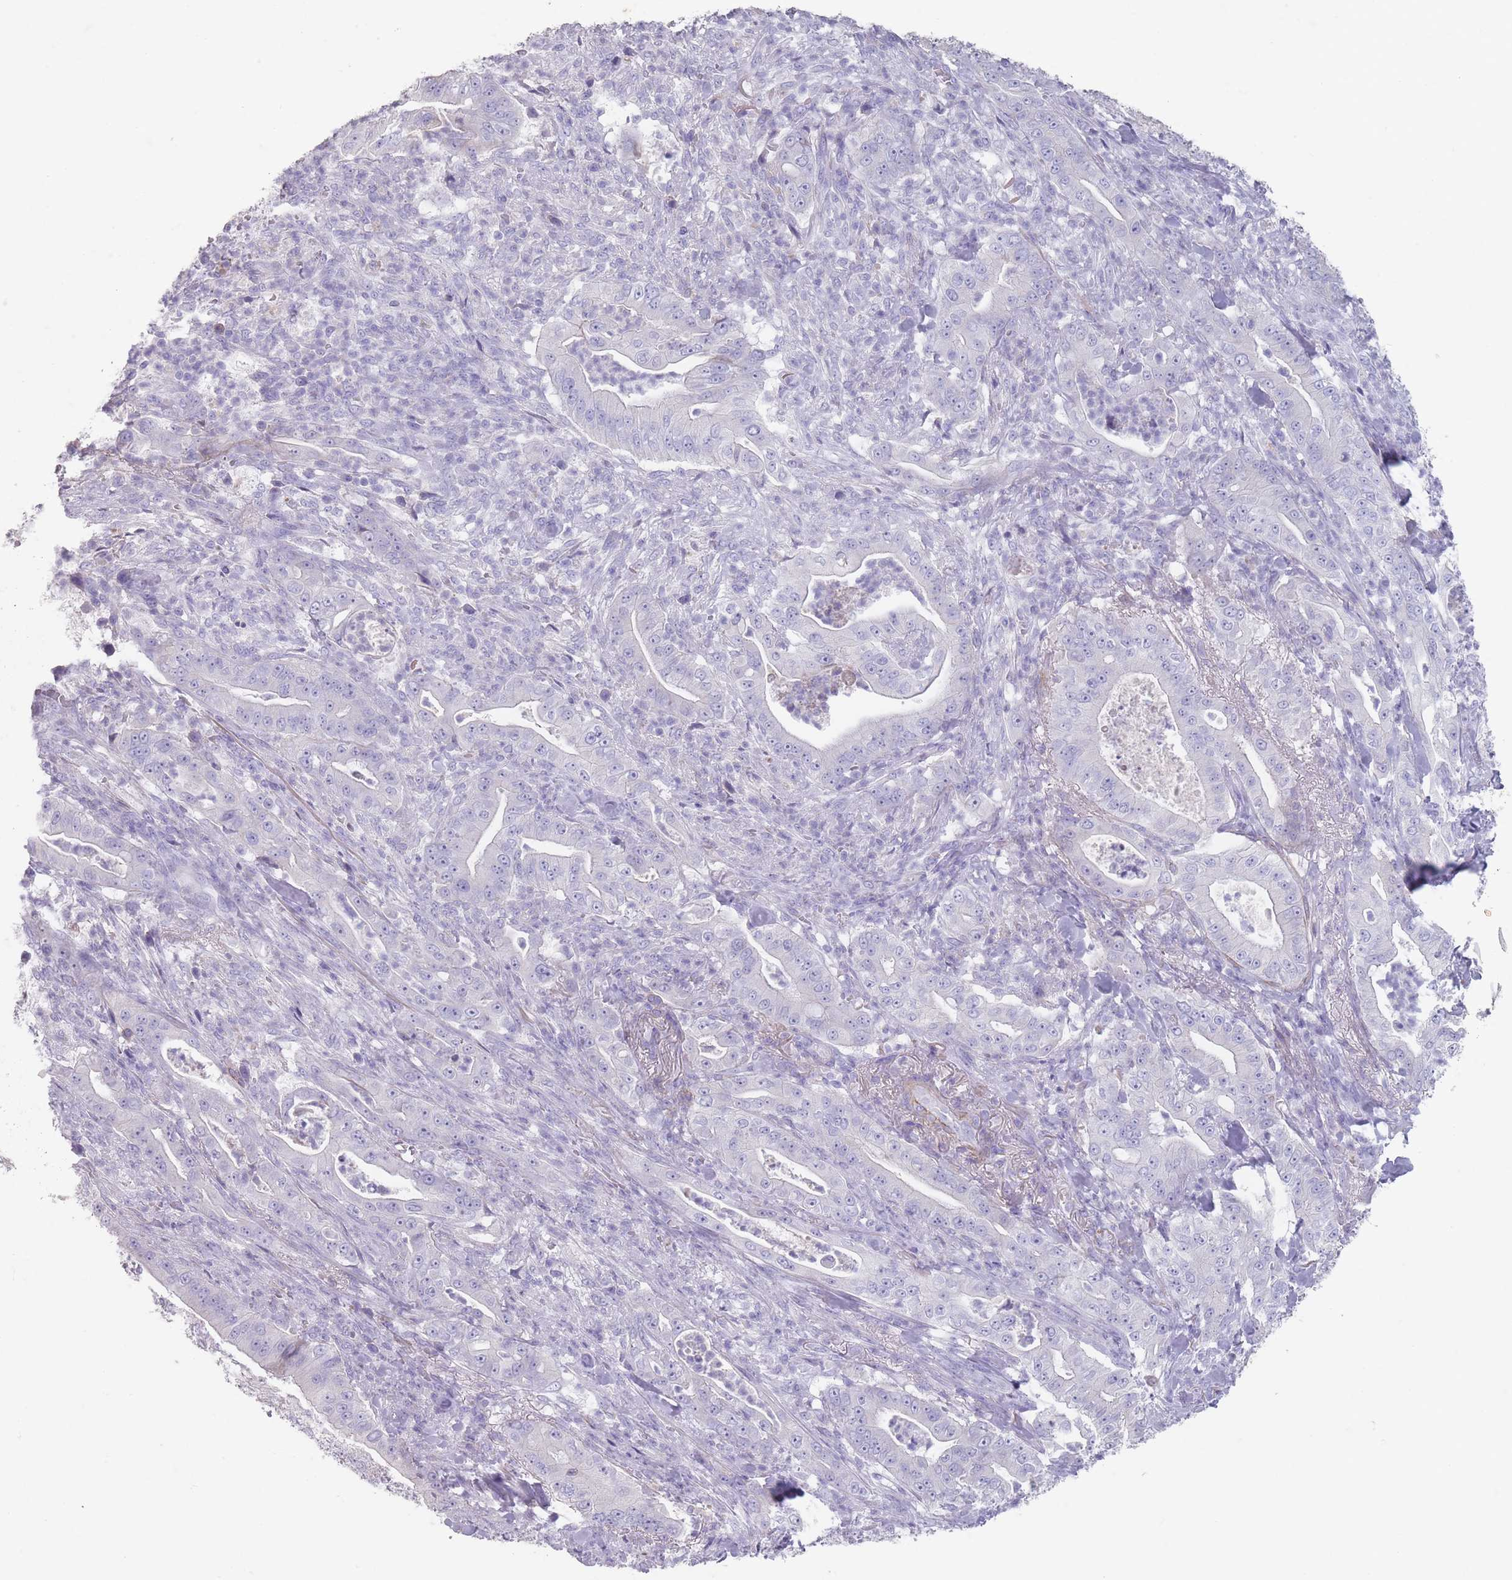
{"staining": {"intensity": "negative", "quantity": "none", "location": "none"}, "tissue": "pancreatic cancer", "cell_type": "Tumor cells", "image_type": "cancer", "snomed": [{"axis": "morphology", "description": "Adenocarcinoma, NOS"}, {"axis": "topography", "description": "Pancreas"}], "caption": "A photomicrograph of adenocarcinoma (pancreatic) stained for a protein shows no brown staining in tumor cells. (Immunohistochemistry (ihc), brightfield microscopy, high magnification).", "gene": "RHBG", "patient": {"sex": "male", "age": 71}}